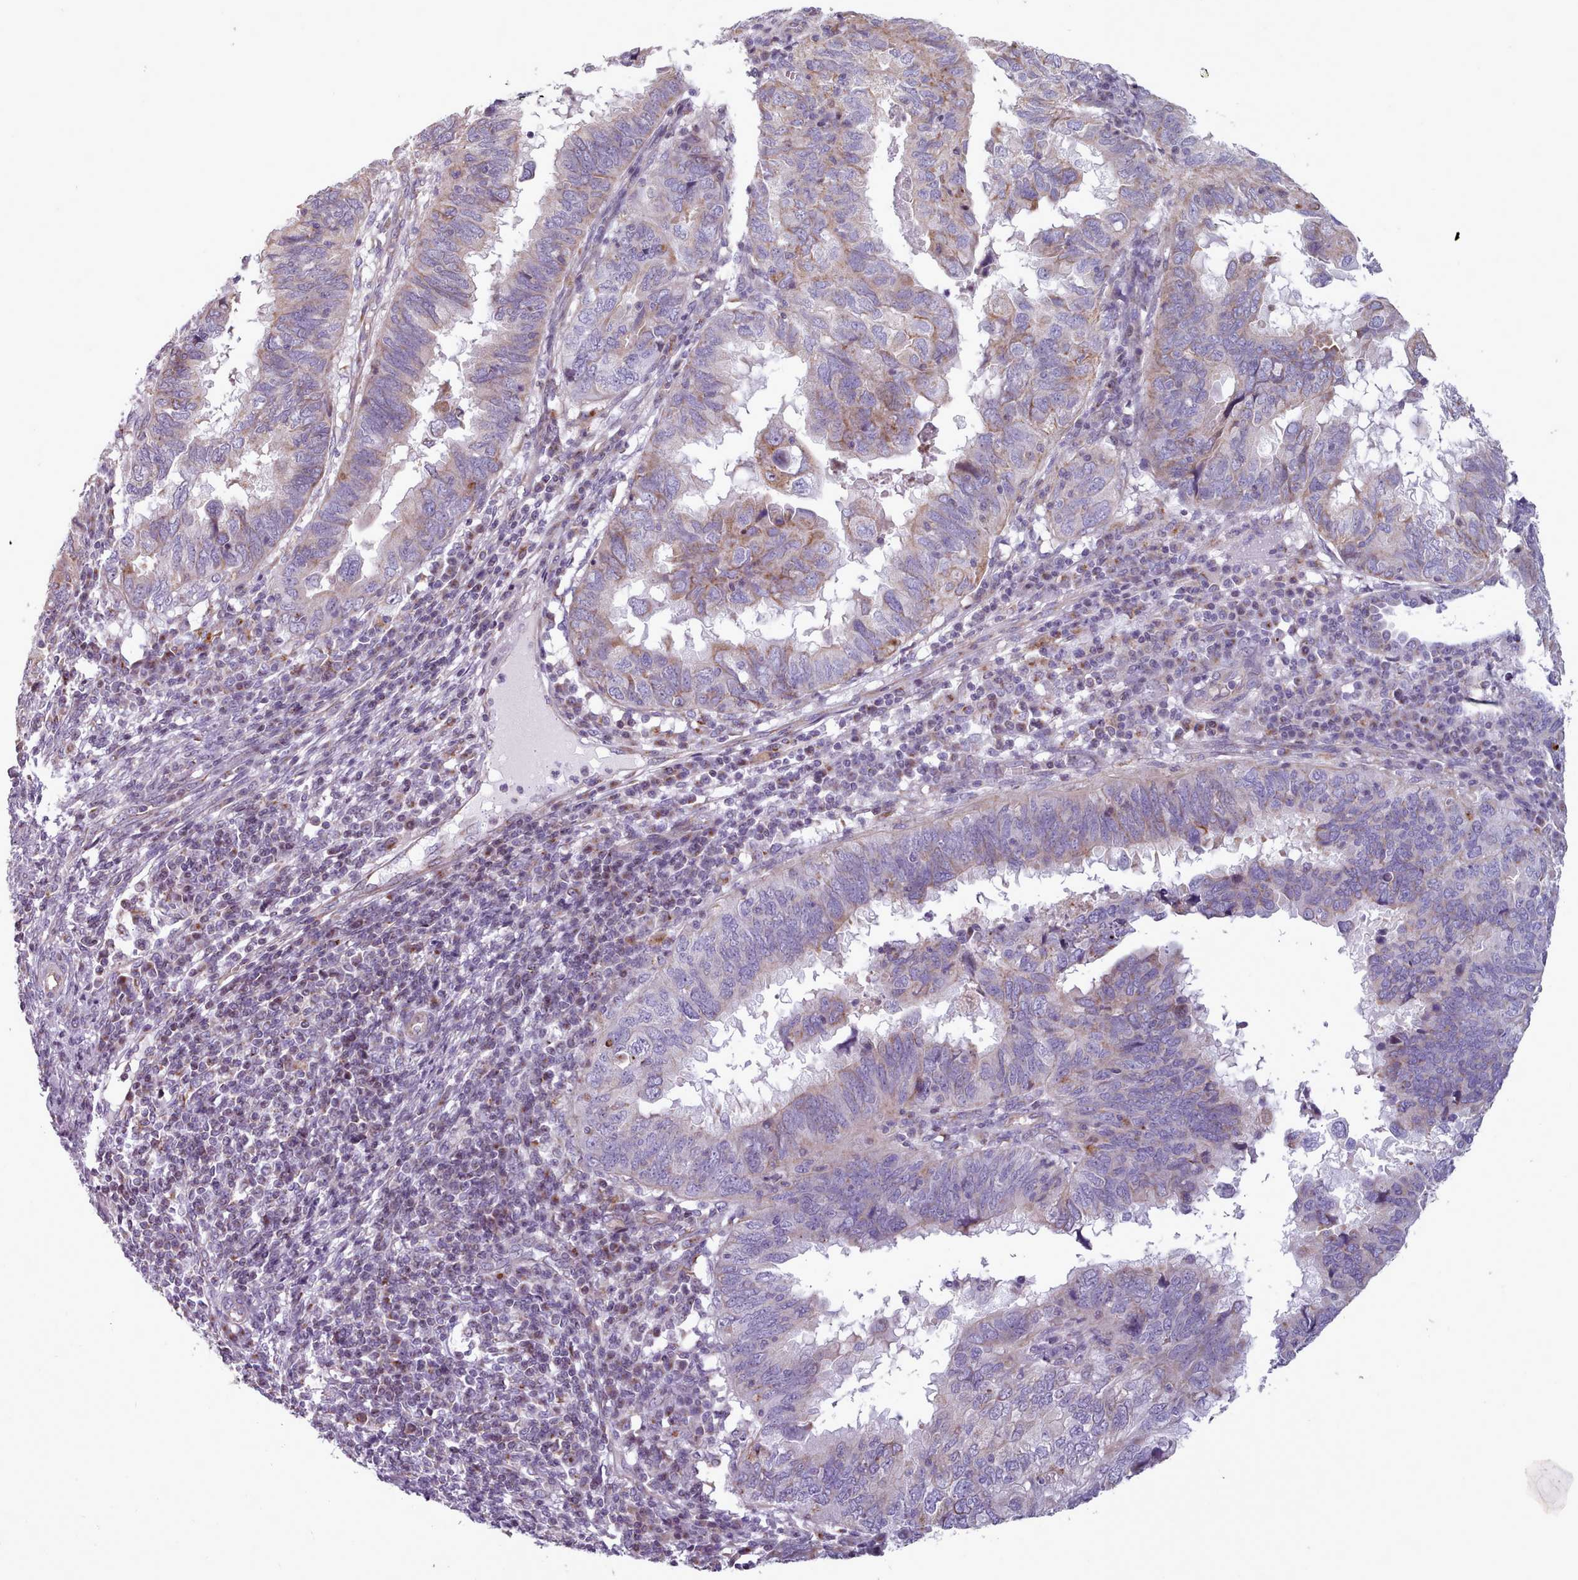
{"staining": {"intensity": "moderate", "quantity": "<25%", "location": "cytoplasmic/membranous"}, "tissue": "endometrial cancer", "cell_type": "Tumor cells", "image_type": "cancer", "snomed": [{"axis": "morphology", "description": "Adenocarcinoma, NOS"}, {"axis": "topography", "description": "Uterus"}], "caption": "Immunohistochemical staining of endometrial cancer reveals low levels of moderate cytoplasmic/membranous expression in approximately <25% of tumor cells. (DAB IHC with brightfield microscopy, high magnification).", "gene": "SLC52A3", "patient": {"sex": "female", "age": 77}}